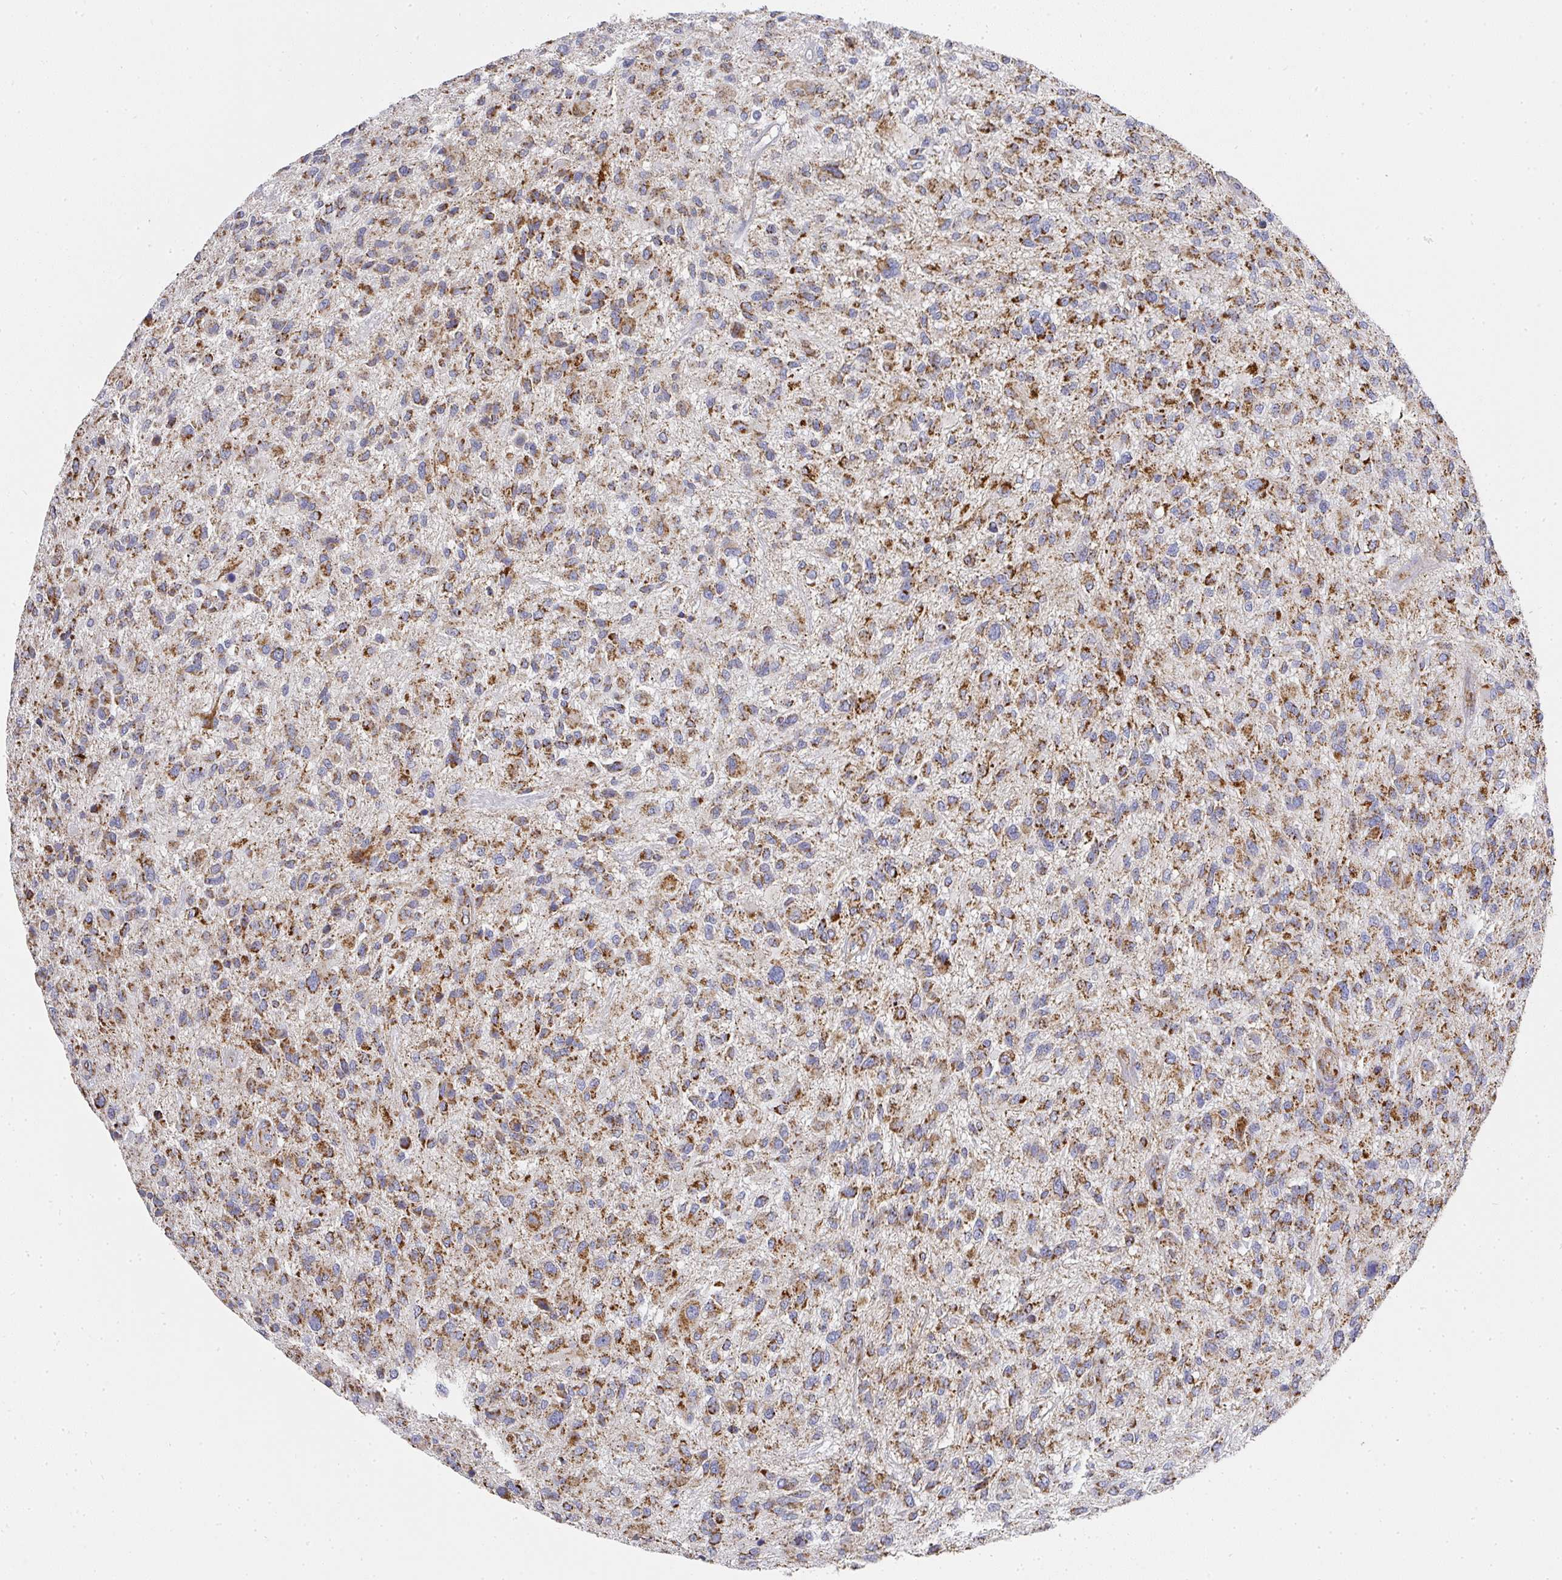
{"staining": {"intensity": "strong", "quantity": "25%-75%", "location": "cytoplasmic/membranous"}, "tissue": "glioma", "cell_type": "Tumor cells", "image_type": "cancer", "snomed": [{"axis": "morphology", "description": "Glioma, malignant, High grade"}, {"axis": "topography", "description": "Brain"}], "caption": "Brown immunohistochemical staining in human glioma shows strong cytoplasmic/membranous staining in approximately 25%-75% of tumor cells. The staining was performed using DAB to visualize the protein expression in brown, while the nuclei were stained in blue with hematoxylin (Magnification: 20x).", "gene": "UQCRFS1", "patient": {"sex": "male", "age": 47}}